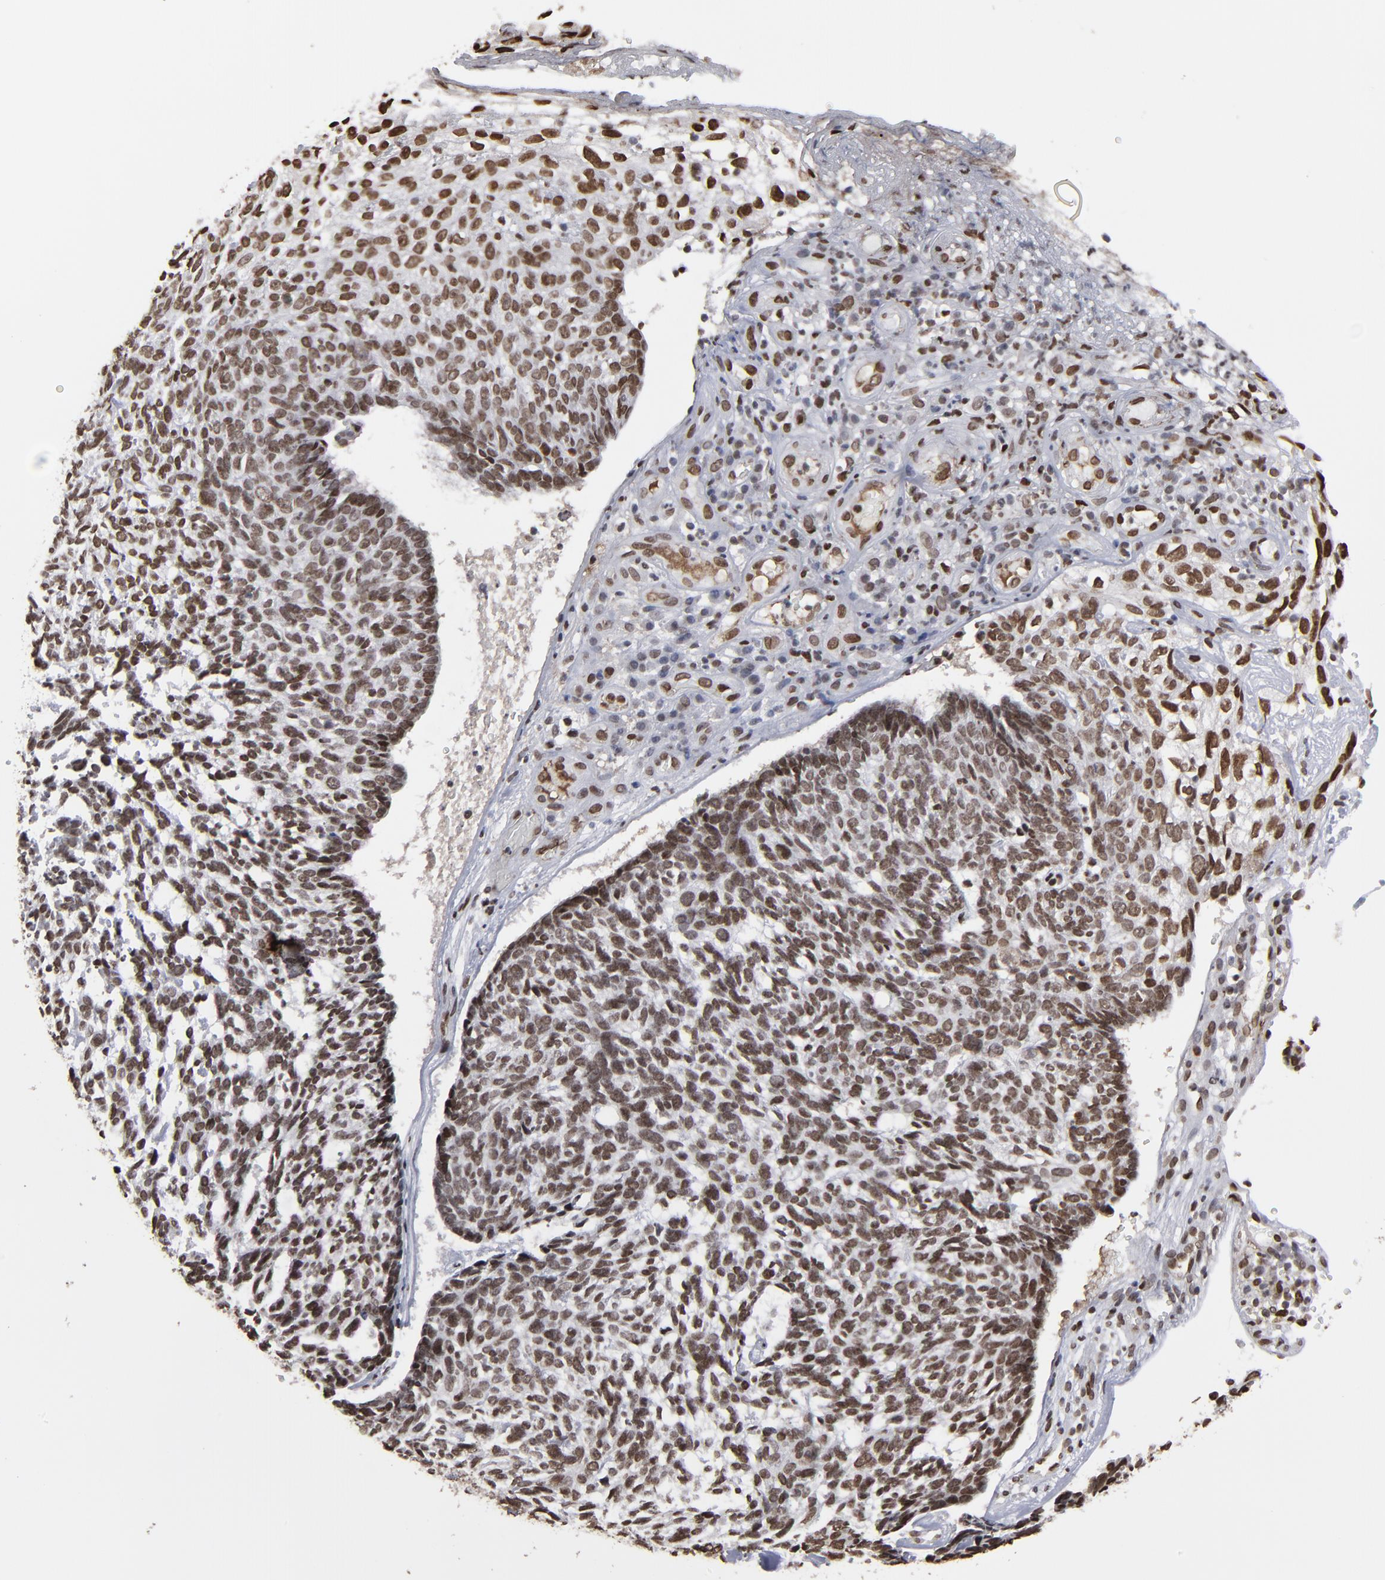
{"staining": {"intensity": "moderate", "quantity": ">75%", "location": "nuclear"}, "tissue": "skin cancer", "cell_type": "Tumor cells", "image_type": "cancer", "snomed": [{"axis": "morphology", "description": "Basal cell carcinoma"}, {"axis": "topography", "description": "Skin"}], "caption": "Skin cancer tissue demonstrates moderate nuclear staining in about >75% of tumor cells, visualized by immunohistochemistry. (DAB (3,3'-diaminobenzidine) IHC, brown staining for protein, blue staining for nuclei).", "gene": "BAZ1A", "patient": {"sex": "male", "age": 72}}